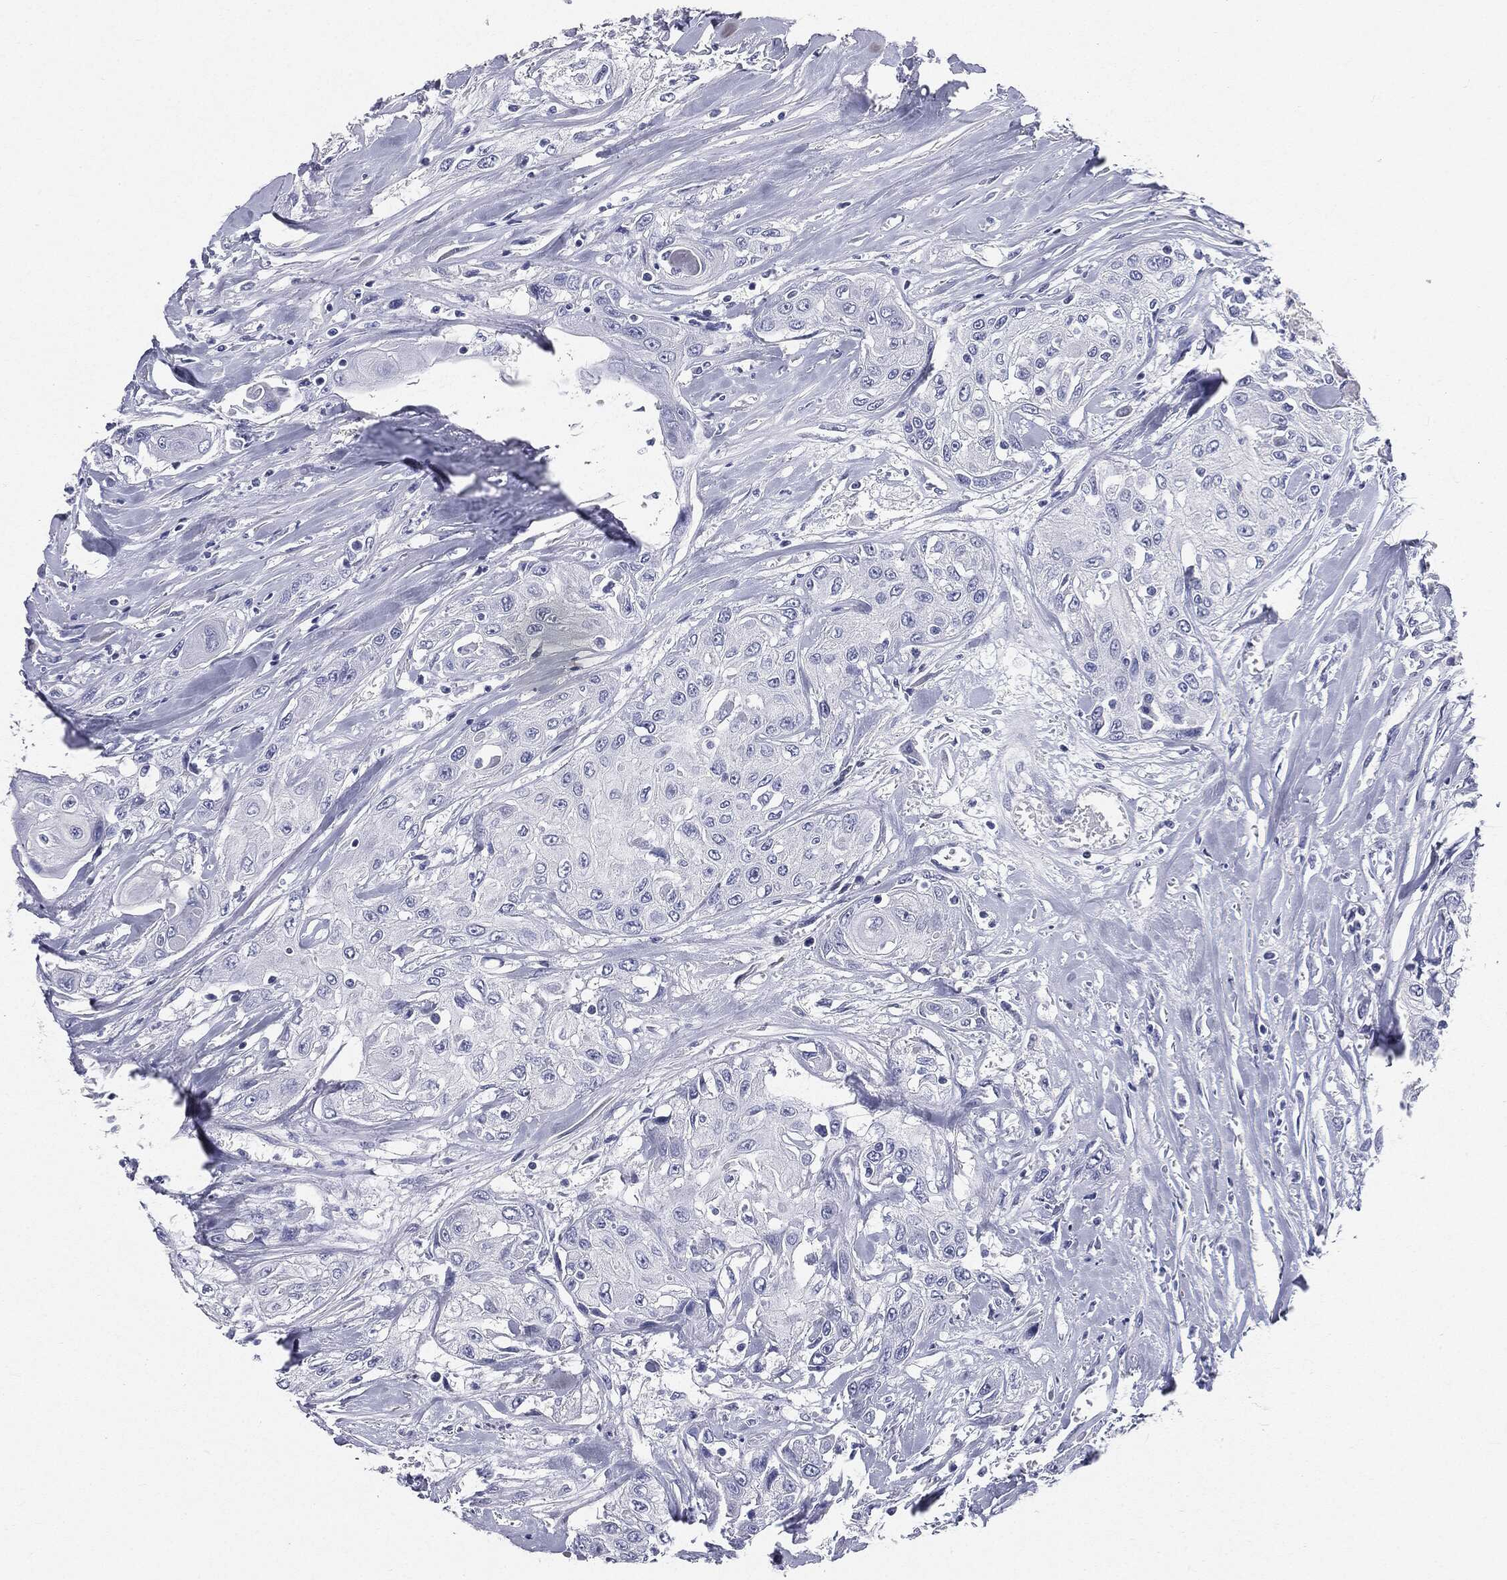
{"staining": {"intensity": "negative", "quantity": "none", "location": "none"}, "tissue": "head and neck cancer", "cell_type": "Tumor cells", "image_type": "cancer", "snomed": [{"axis": "morphology", "description": "Normal tissue, NOS"}, {"axis": "morphology", "description": "Squamous cell carcinoma, NOS"}, {"axis": "topography", "description": "Oral tissue"}, {"axis": "topography", "description": "Peripheral nerve tissue"}, {"axis": "topography", "description": "Head-Neck"}], "caption": "The photomicrograph displays no significant staining in tumor cells of head and neck squamous cell carcinoma.", "gene": "CUZD1", "patient": {"sex": "female", "age": 59}}